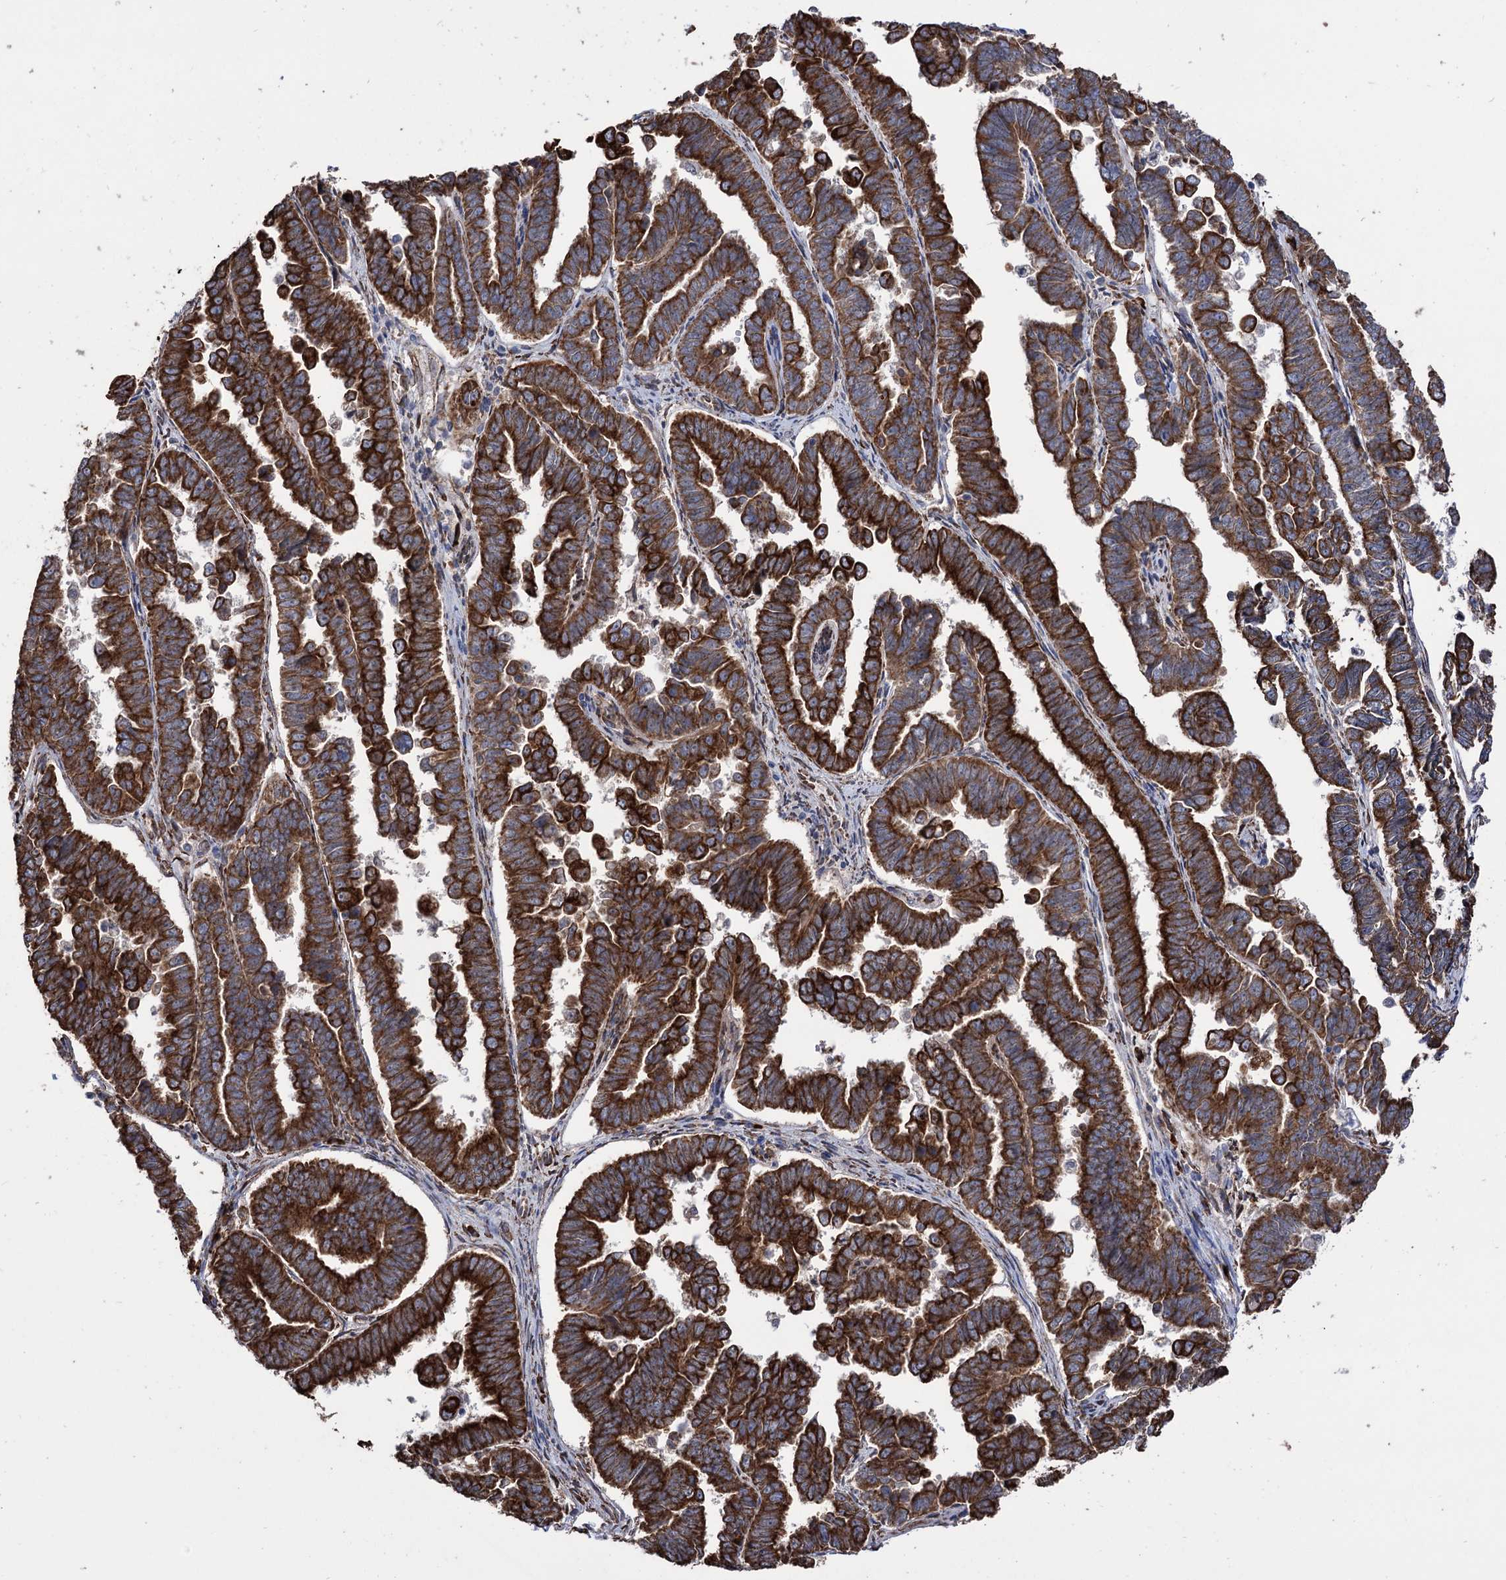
{"staining": {"intensity": "strong", "quantity": ">75%", "location": "cytoplasmic/membranous"}, "tissue": "endometrial cancer", "cell_type": "Tumor cells", "image_type": "cancer", "snomed": [{"axis": "morphology", "description": "Adenocarcinoma, NOS"}, {"axis": "topography", "description": "Endometrium"}], "caption": "The immunohistochemical stain highlights strong cytoplasmic/membranous staining in tumor cells of endometrial adenocarcinoma tissue. Immunohistochemistry (ihc) stains the protein of interest in brown and the nuclei are stained blue.", "gene": "CDAN1", "patient": {"sex": "female", "age": 75}}